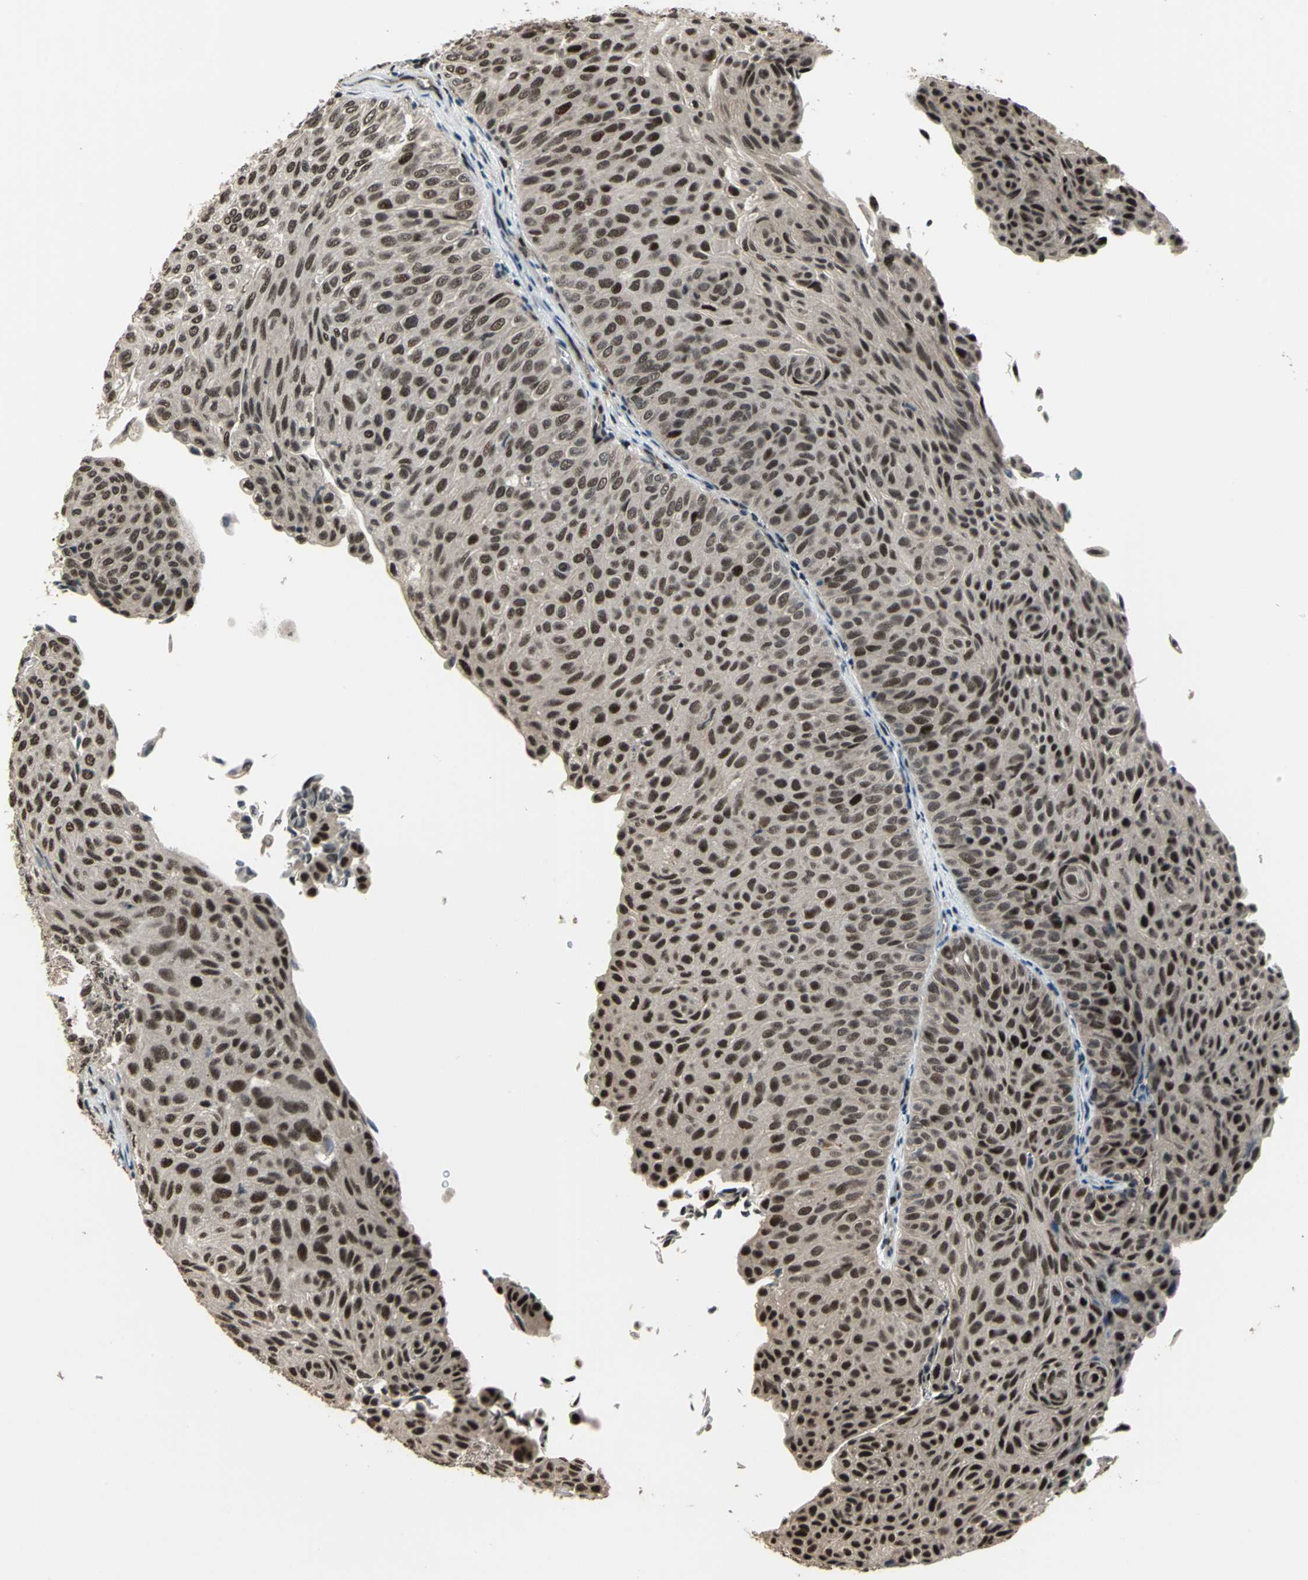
{"staining": {"intensity": "moderate", "quantity": ">75%", "location": "nuclear"}, "tissue": "urothelial cancer", "cell_type": "Tumor cells", "image_type": "cancer", "snomed": [{"axis": "morphology", "description": "Urothelial carcinoma, Low grade"}, {"axis": "topography", "description": "Urinary bladder"}], "caption": "High-power microscopy captured an IHC micrograph of low-grade urothelial carcinoma, revealing moderate nuclear staining in approximately >75% of tumor cells. Ihc stains the protein of interest in brown and the nuclei are stained blue.", "gene": "MIS18BP1", "patient": {"sex": "male", "age": 78}}